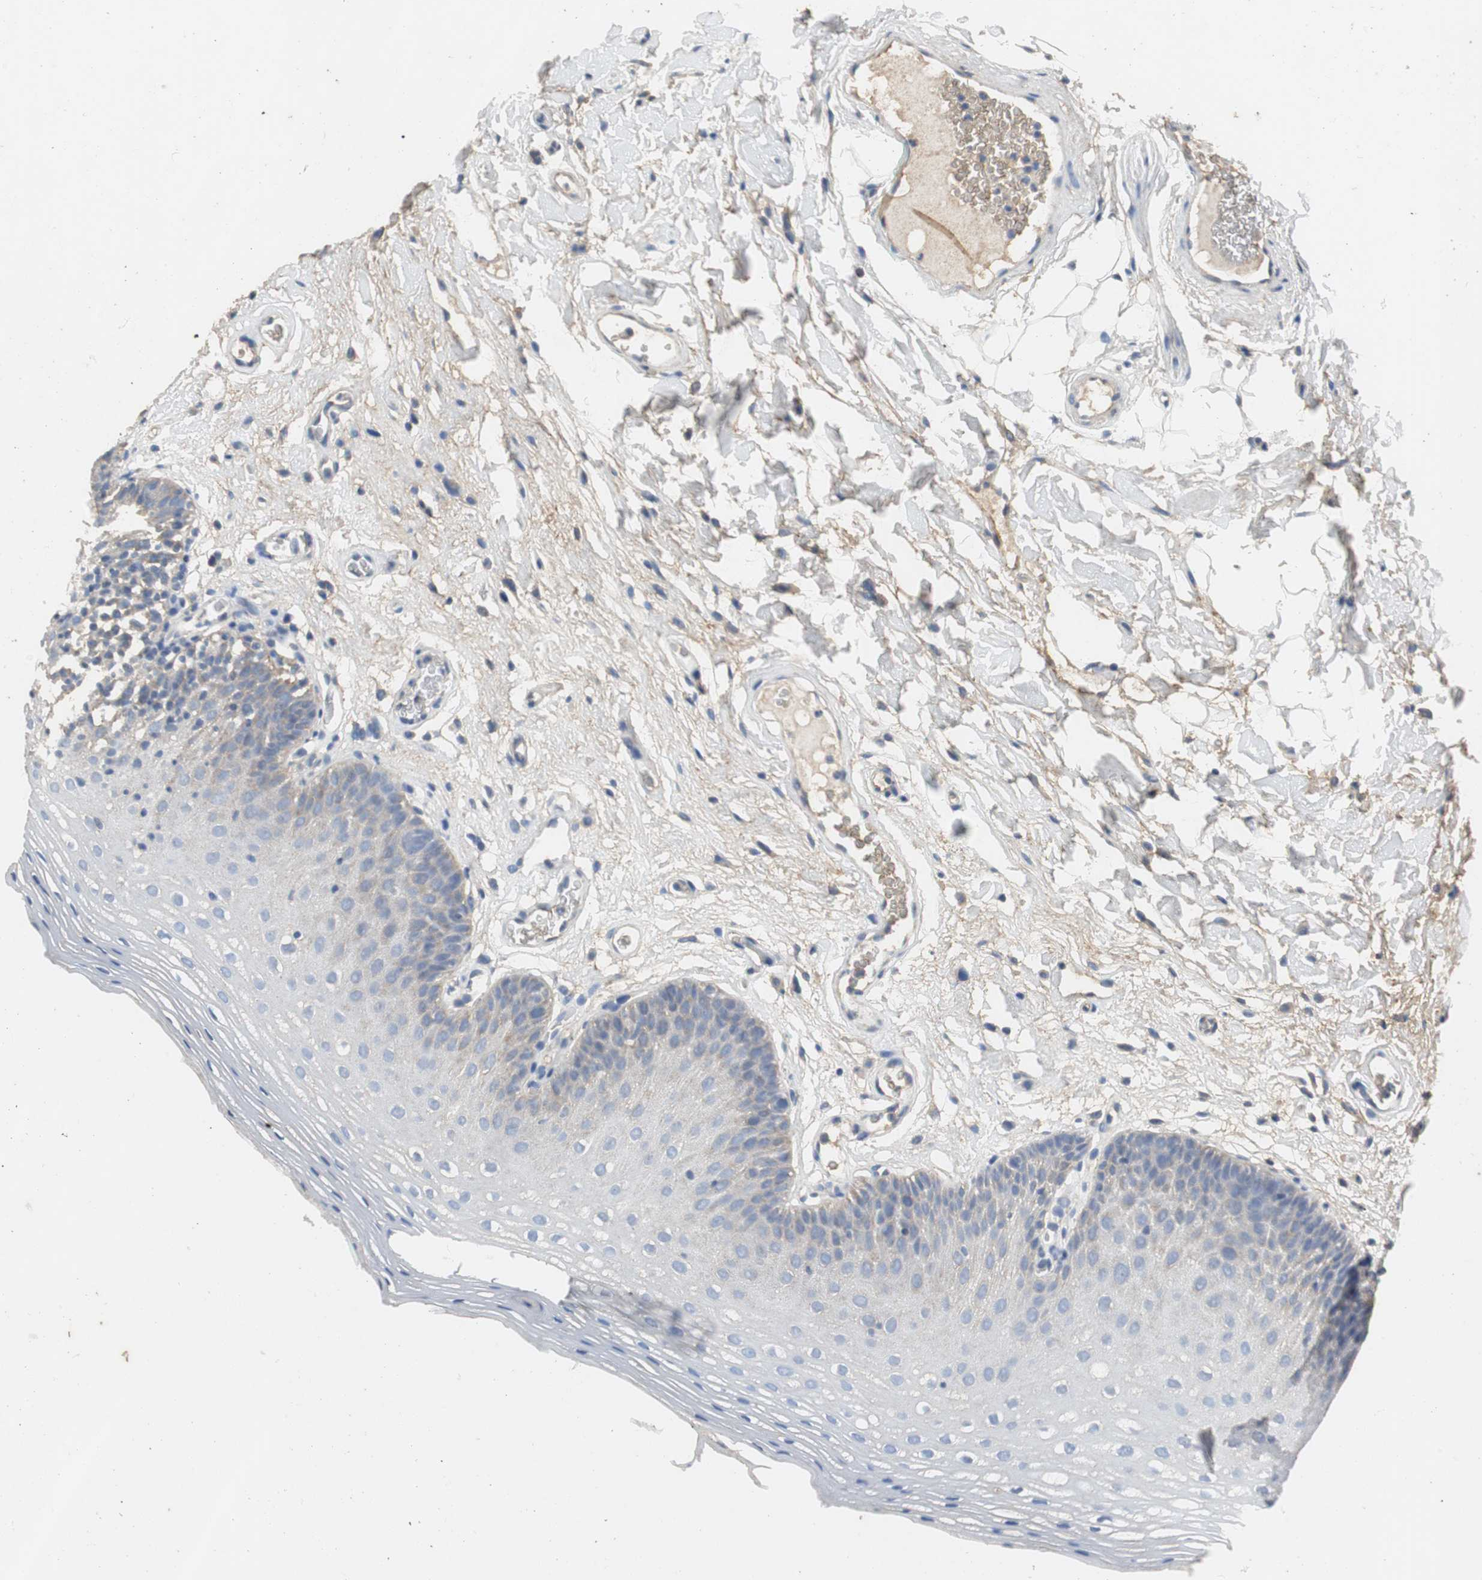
{"staining": {"intensity": "negative", "quantity": "none", "location": "none"}, "tissue": "oral mucosa", "cell_type": "Squamous epithelial cells", "image_type": "normal", "snomed": [{"axis": "morphology", "description": "Normal tissue, NOS"}, {"axis": "morphology", "description": "Squamous cell carcinoma, NOS"}, {"axis": "topography", "description": "Skeletal muscle"}, {"axis": "topography", "description": "Oral tissue"}], "caption": "This is an IHC micrograph of benign oral mucosa. There is no staining in squamous epithelial cells.", "gene": "VBP1", "patient": {"sex": "male", "age": 71}}